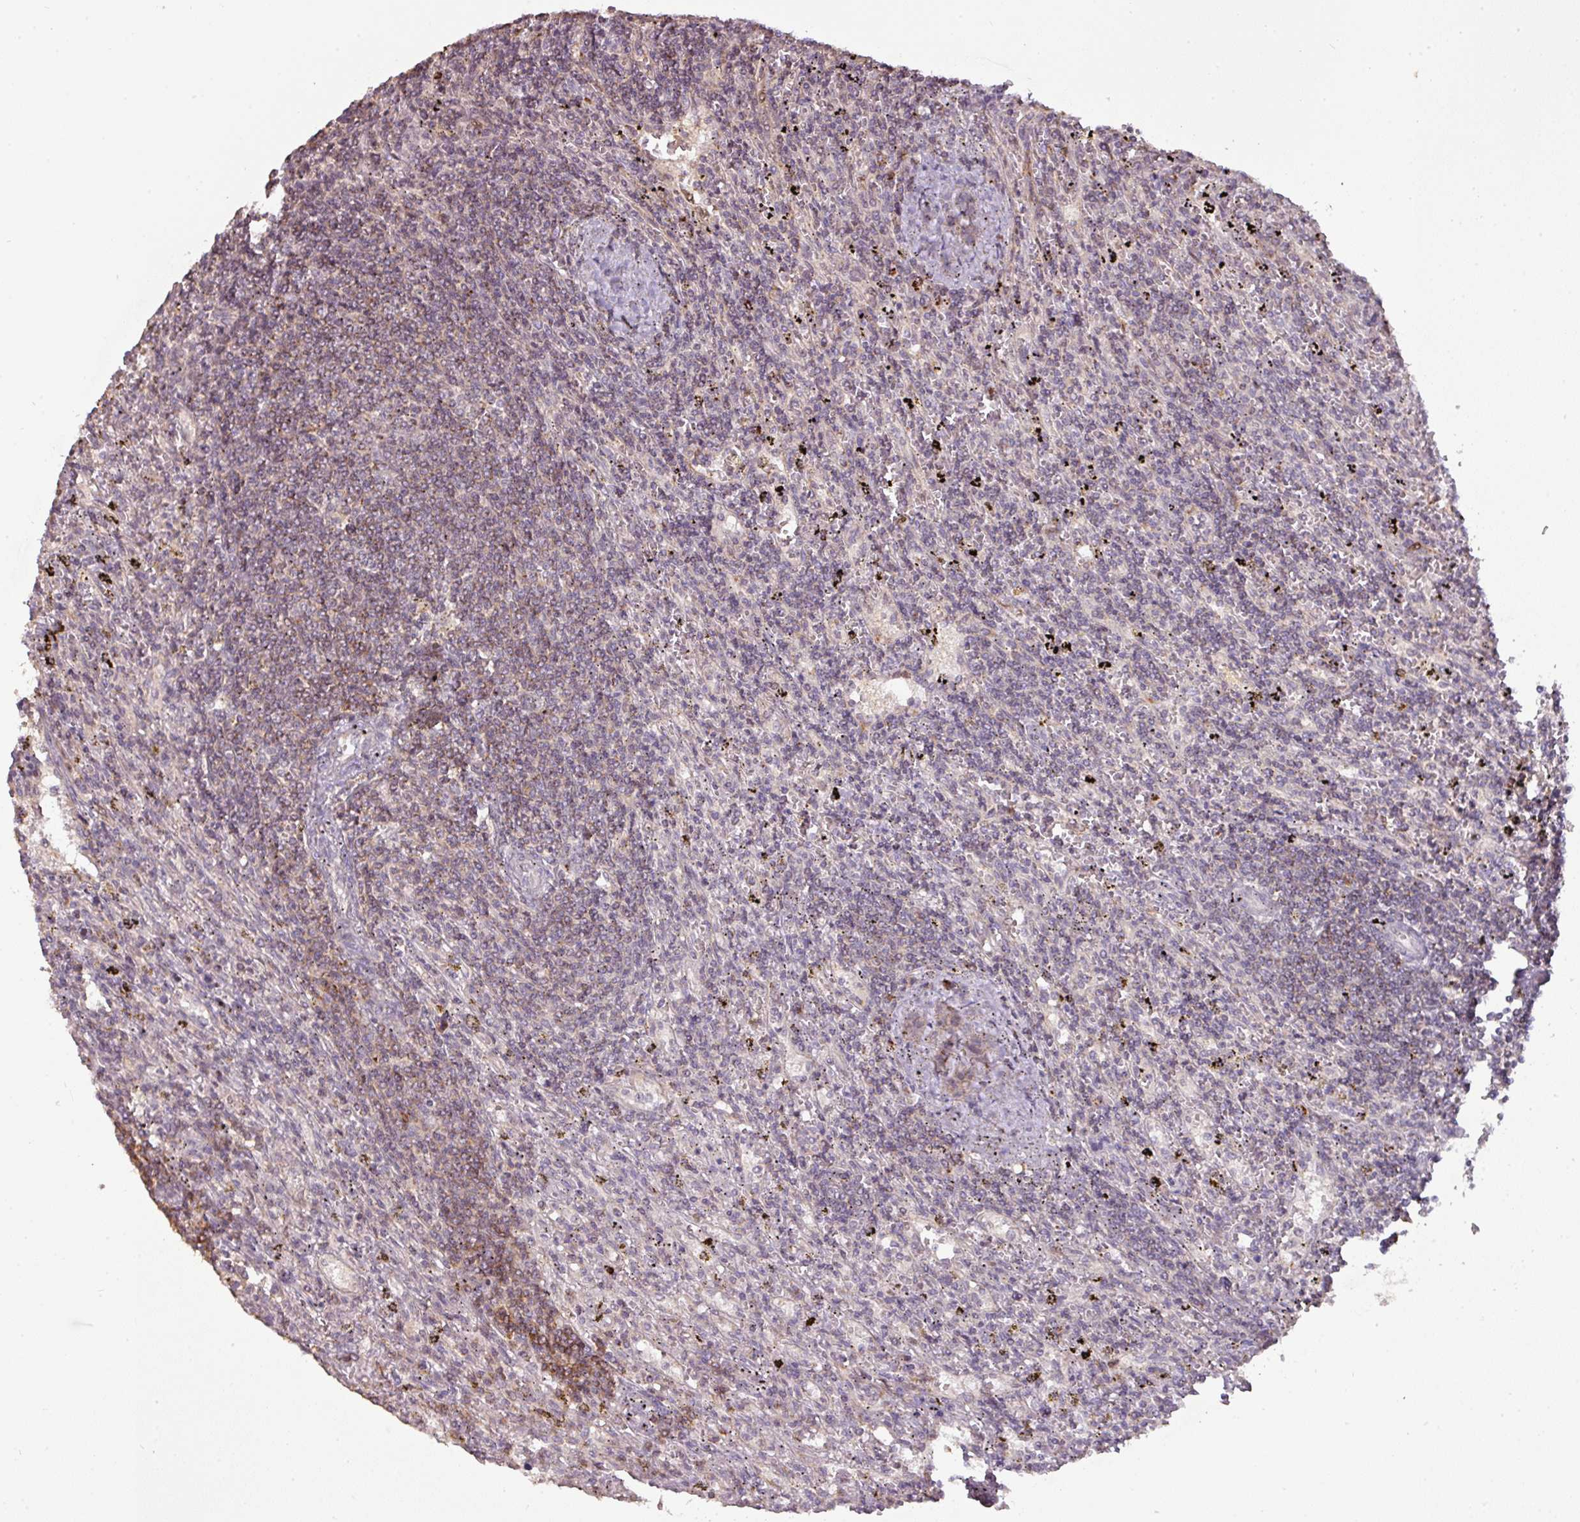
{"staining": {"intensity": "weak", "quantity": "<25%", "location": "cytoplasmic/membranous"}, "tissue": "lymphoma", "cell_type": "Tumor cells", "image_type": "cancer", "snomed": [{"axis": "morphology", "description": "Malignant lymphoma, non-Hodgkin's type, Low grade"}, {"axis": "topography", "description": "Spleen"}], "caption": "Immunohistochemistry (IHC) of lymphoma shows no positivity in tumor cells.", "gene": "CXCR5", "patient": {"sex": "male", "age": 76}}